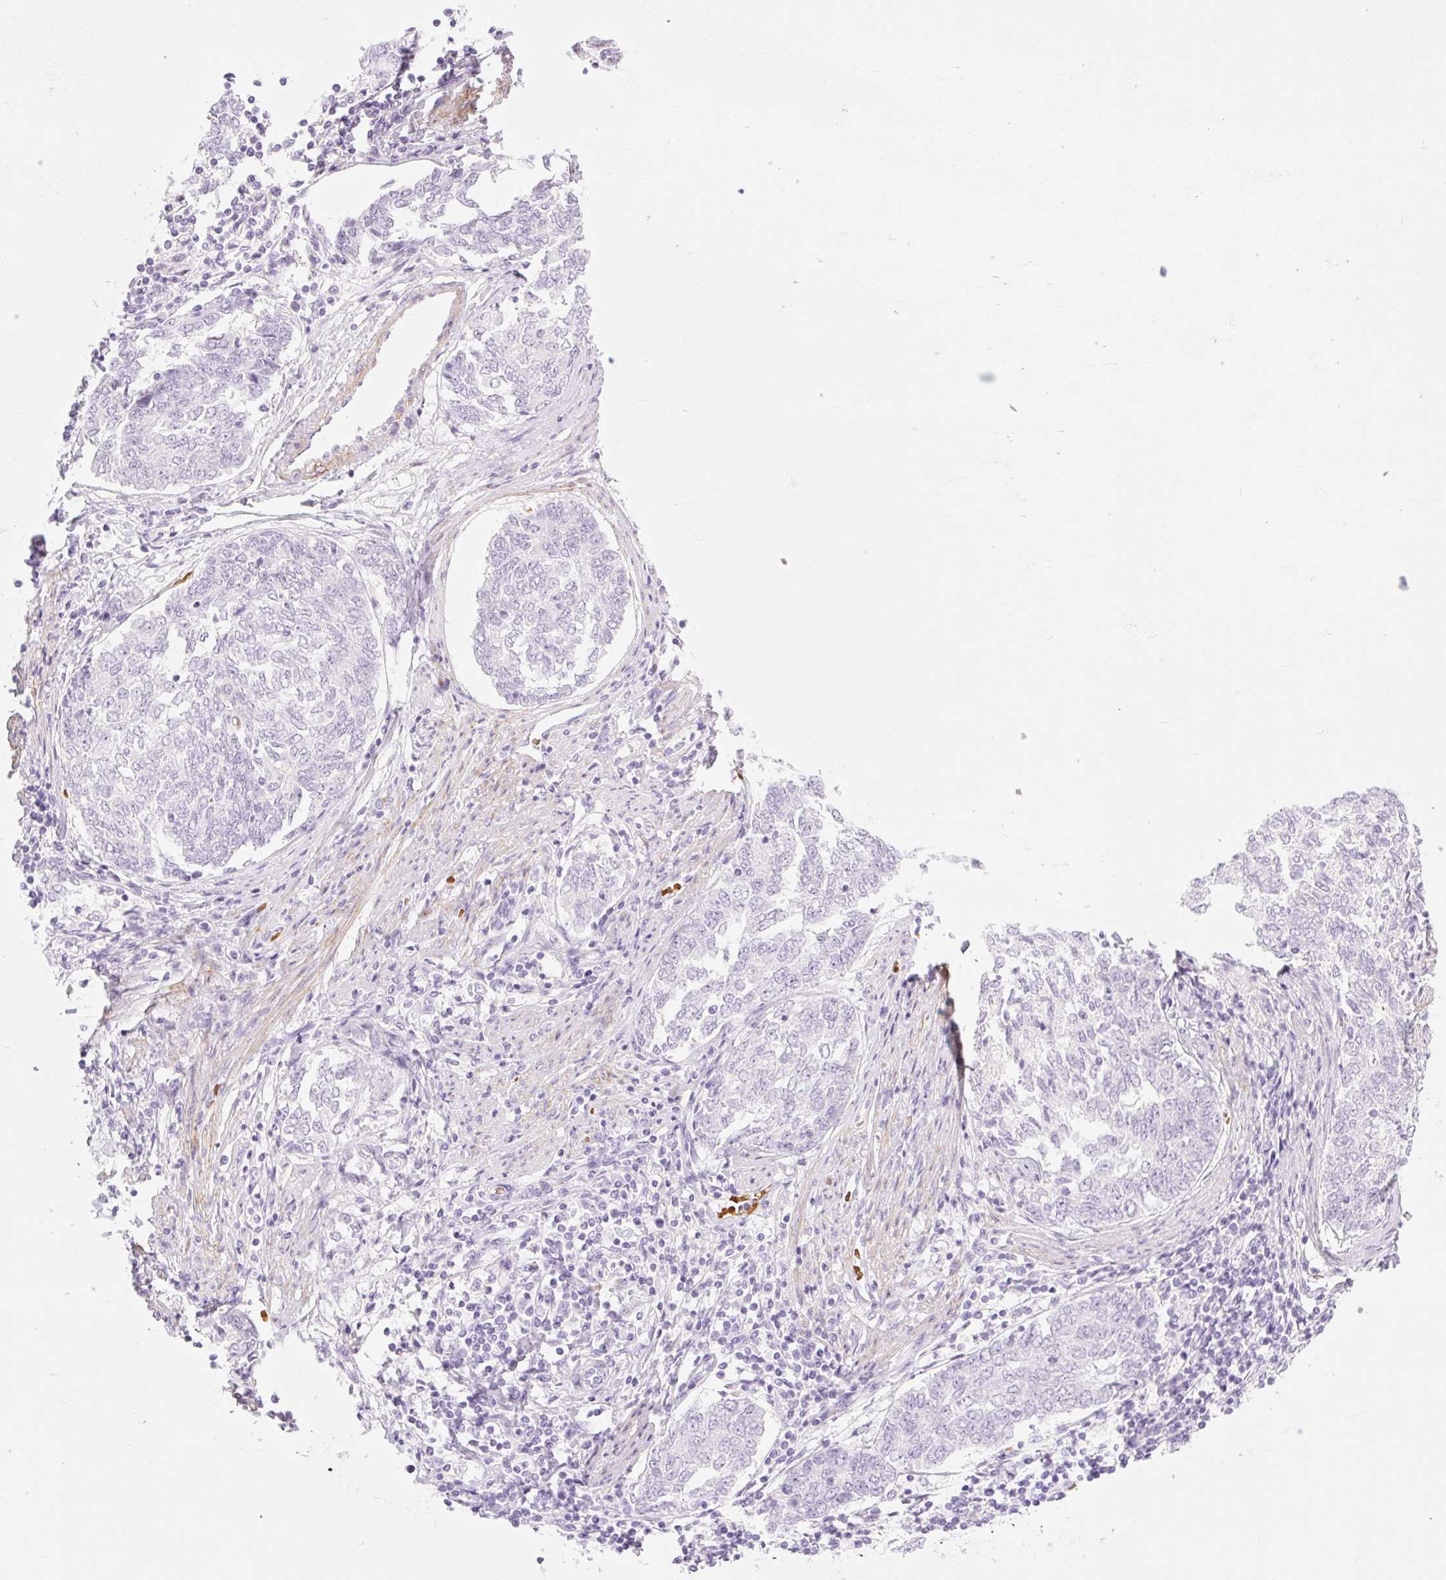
{"staining": {"intensity": "negative", "quantity": "none", "location": "none"}, "tissue": "endometrial cancer", "cell_type": "Tumor cells", "image_type": "cancer", "snomed": [{"axis": "morphology", "description": "Adenocarcinoma, NOS"}, {"axis": "topography", "description": "Endometrium"}], "caption": "High magnification brightfield microscopy of endometrial cancer (adenocarcinoma) stained with DAB (3,3'-diaminobenzidine) (brown) and counterstained with hematoxylin (blue): tumor cells show no significant expression. Brightfield microscopy of IHC stained with DAB (brown) and hematoxylin (blue), captured at high magnification.", "gene": "TAF1L", "patient": {"sex": "female", "age": 80}}